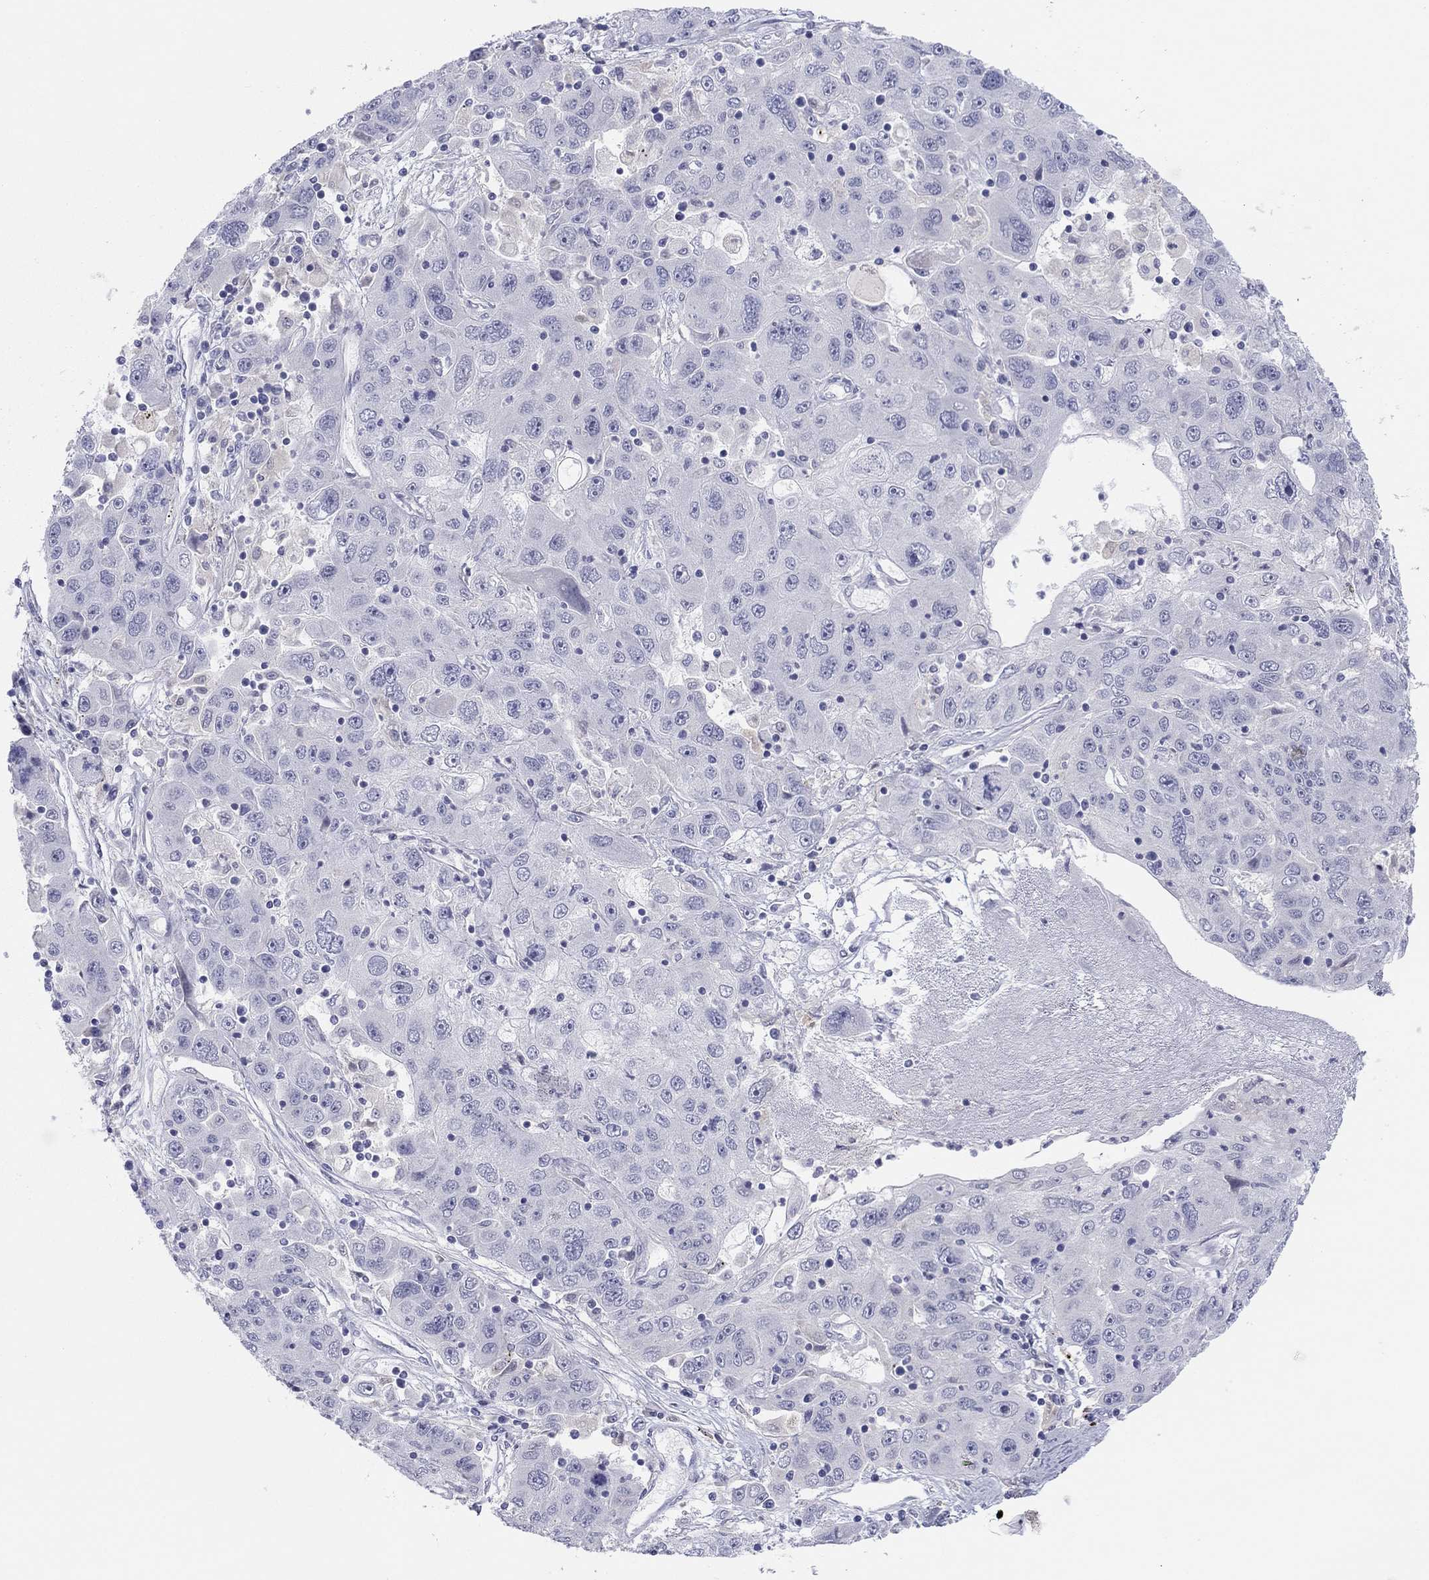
{"staining": {"intensity": "negative", "quantity": "none", "location": "none"}, "tissue": "stomach cancer", "cell_type": "Tumor cells", "image_type": "cancer", "snomed": [{"axis": "morphology", "description": "Adenocarcinoma, NOS"}, {"axis": "topography", "description": "Stomach"}], "caption": "This is an immunohistochemistry histopathology image of human stomach cancer. There is no expression in tumor cells.", "gene": "PDXK", "patient": {"sex": "male", "age": 56}}